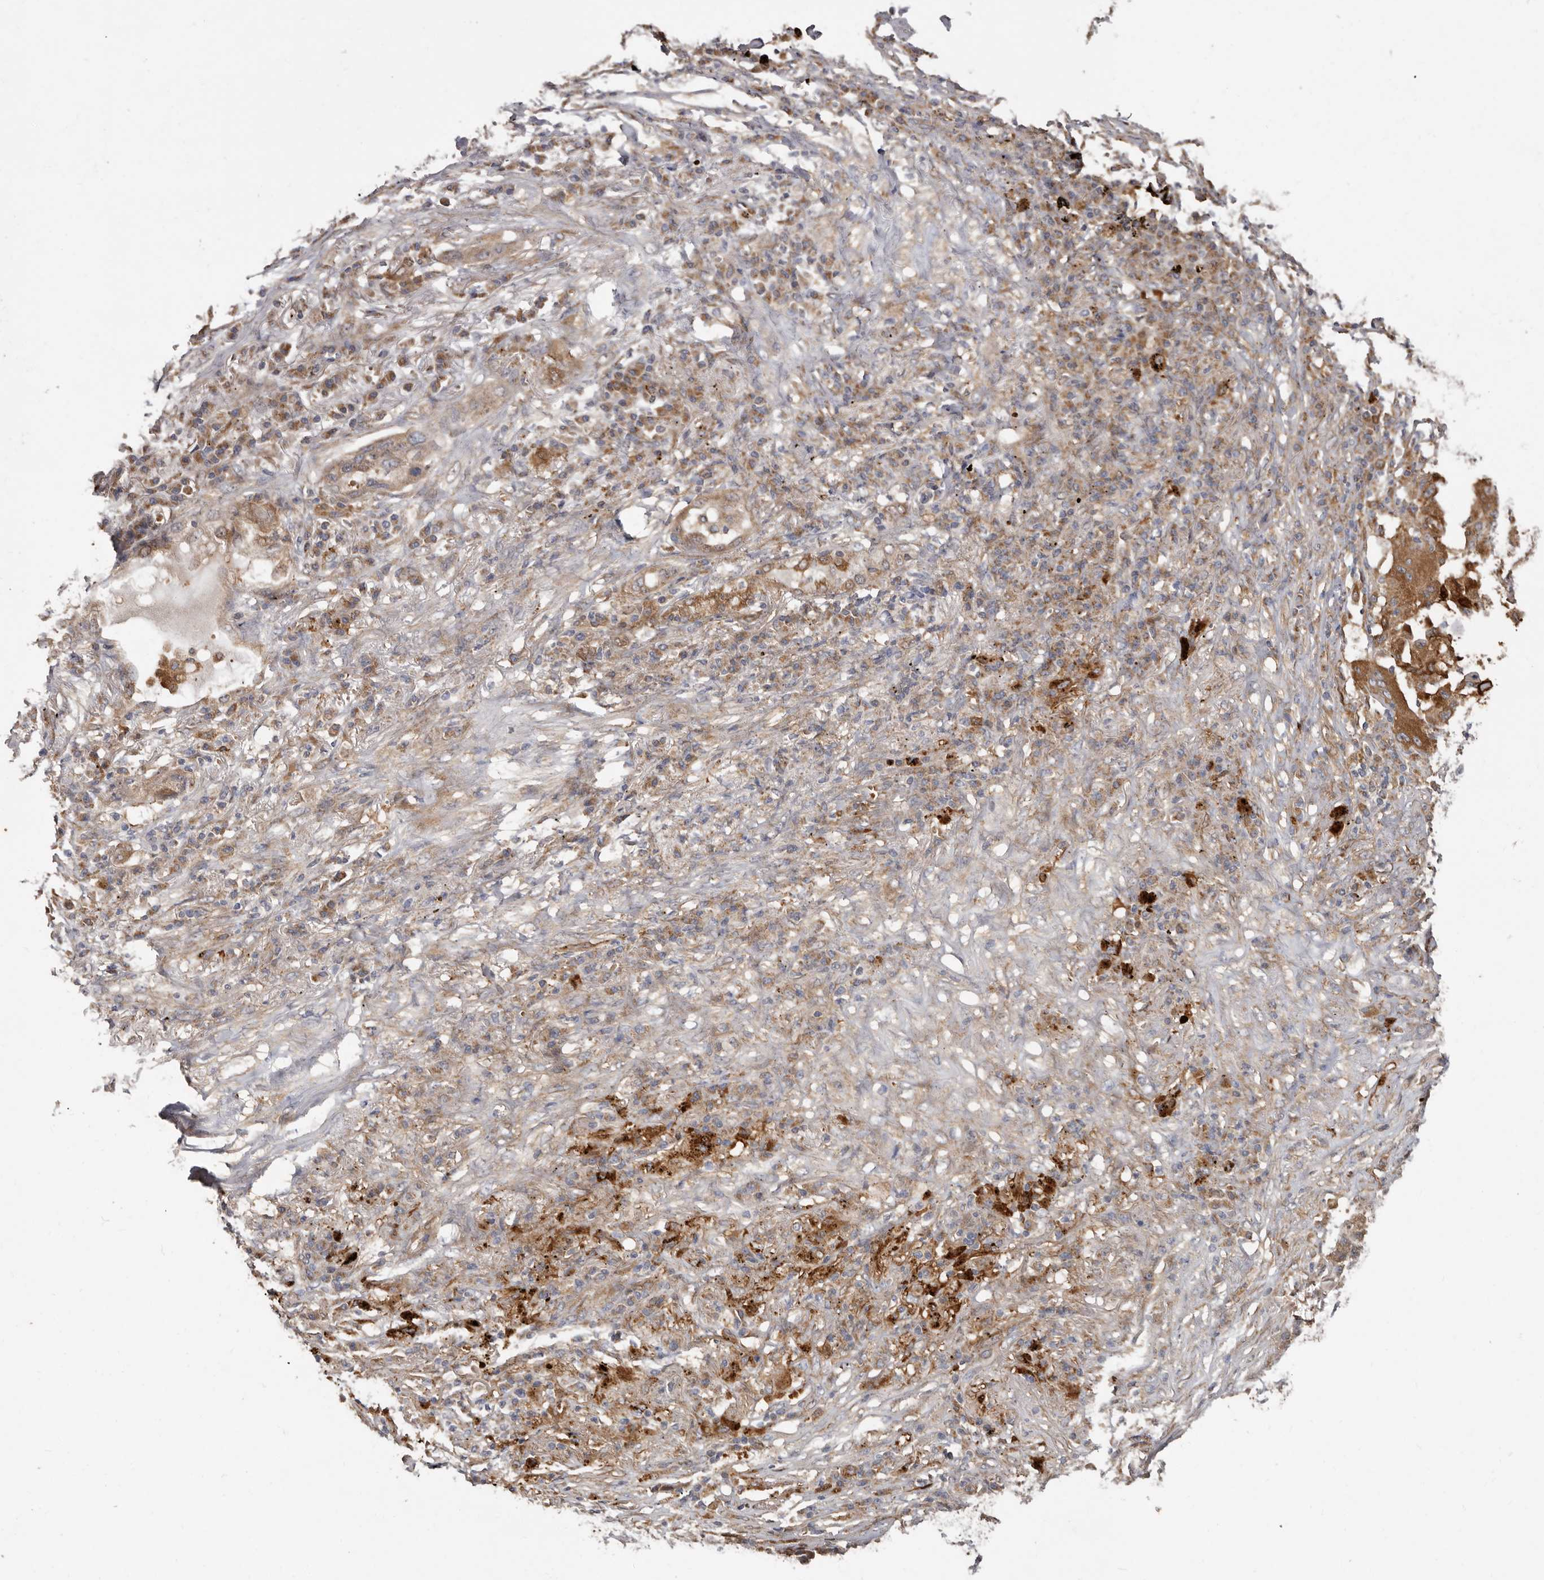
{"staining": {"intensity": "moderate", "quantity": ">75%", "location": "cytoplasmic/membranous"}, "tissue": "lung cancer", "cell_type": "Tumor cells", "image_type": "cancer", "snomed": [{"axis": "morphology", "description": "Squamous cell carcinoma, NOS"}, {"axis": "topography", "description": "Lung"}], "caption": "This histopathology image exhibits lung squamous cell carcinoma stained with IHC to label a protein in brown. The cytoplasmic/membranous of tumor cells show moderate positivity for the protein. Nuclei are counter-stained blue.", "gene": "GOT1L1", "patient": {"sex": "female", "age": 63}}